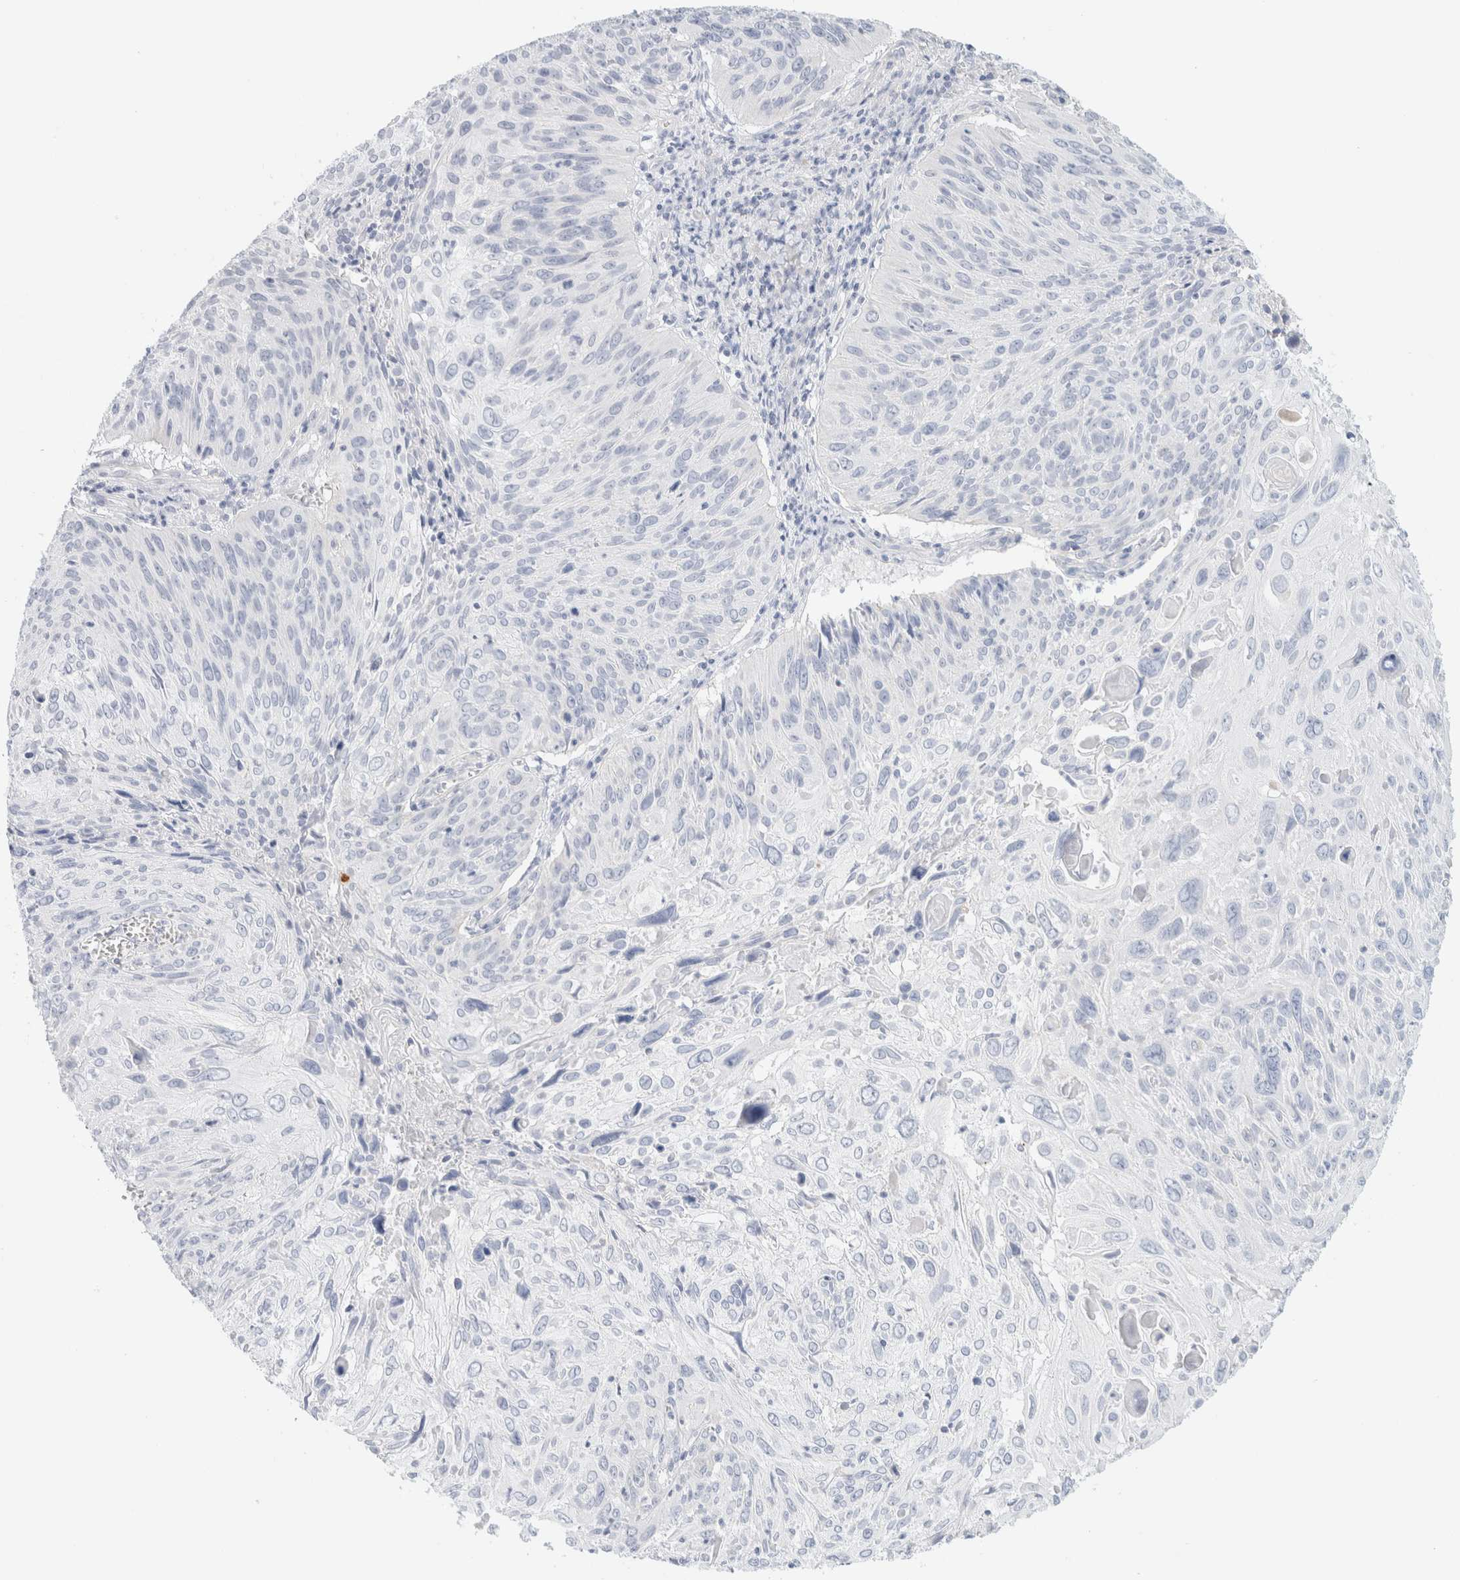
{"staining": {"intensity": "negative", "quantity": "none", "location": "none"}, "tissue": "cervical cancer", "cell_type": "Tumor cells", "image_type": "cancer", "snomed": [{"axis": "morphology", "description": "Squamous cell carcinoma, NOS"}, {"axis": "topography", "description": "Cervix"}], "caption": "Cervical cancer was stained to show a protein in brown. There is no significant expression in tumor cells.", "gene": "HEXD", "patient": {"sex": "female", "age": 51}}